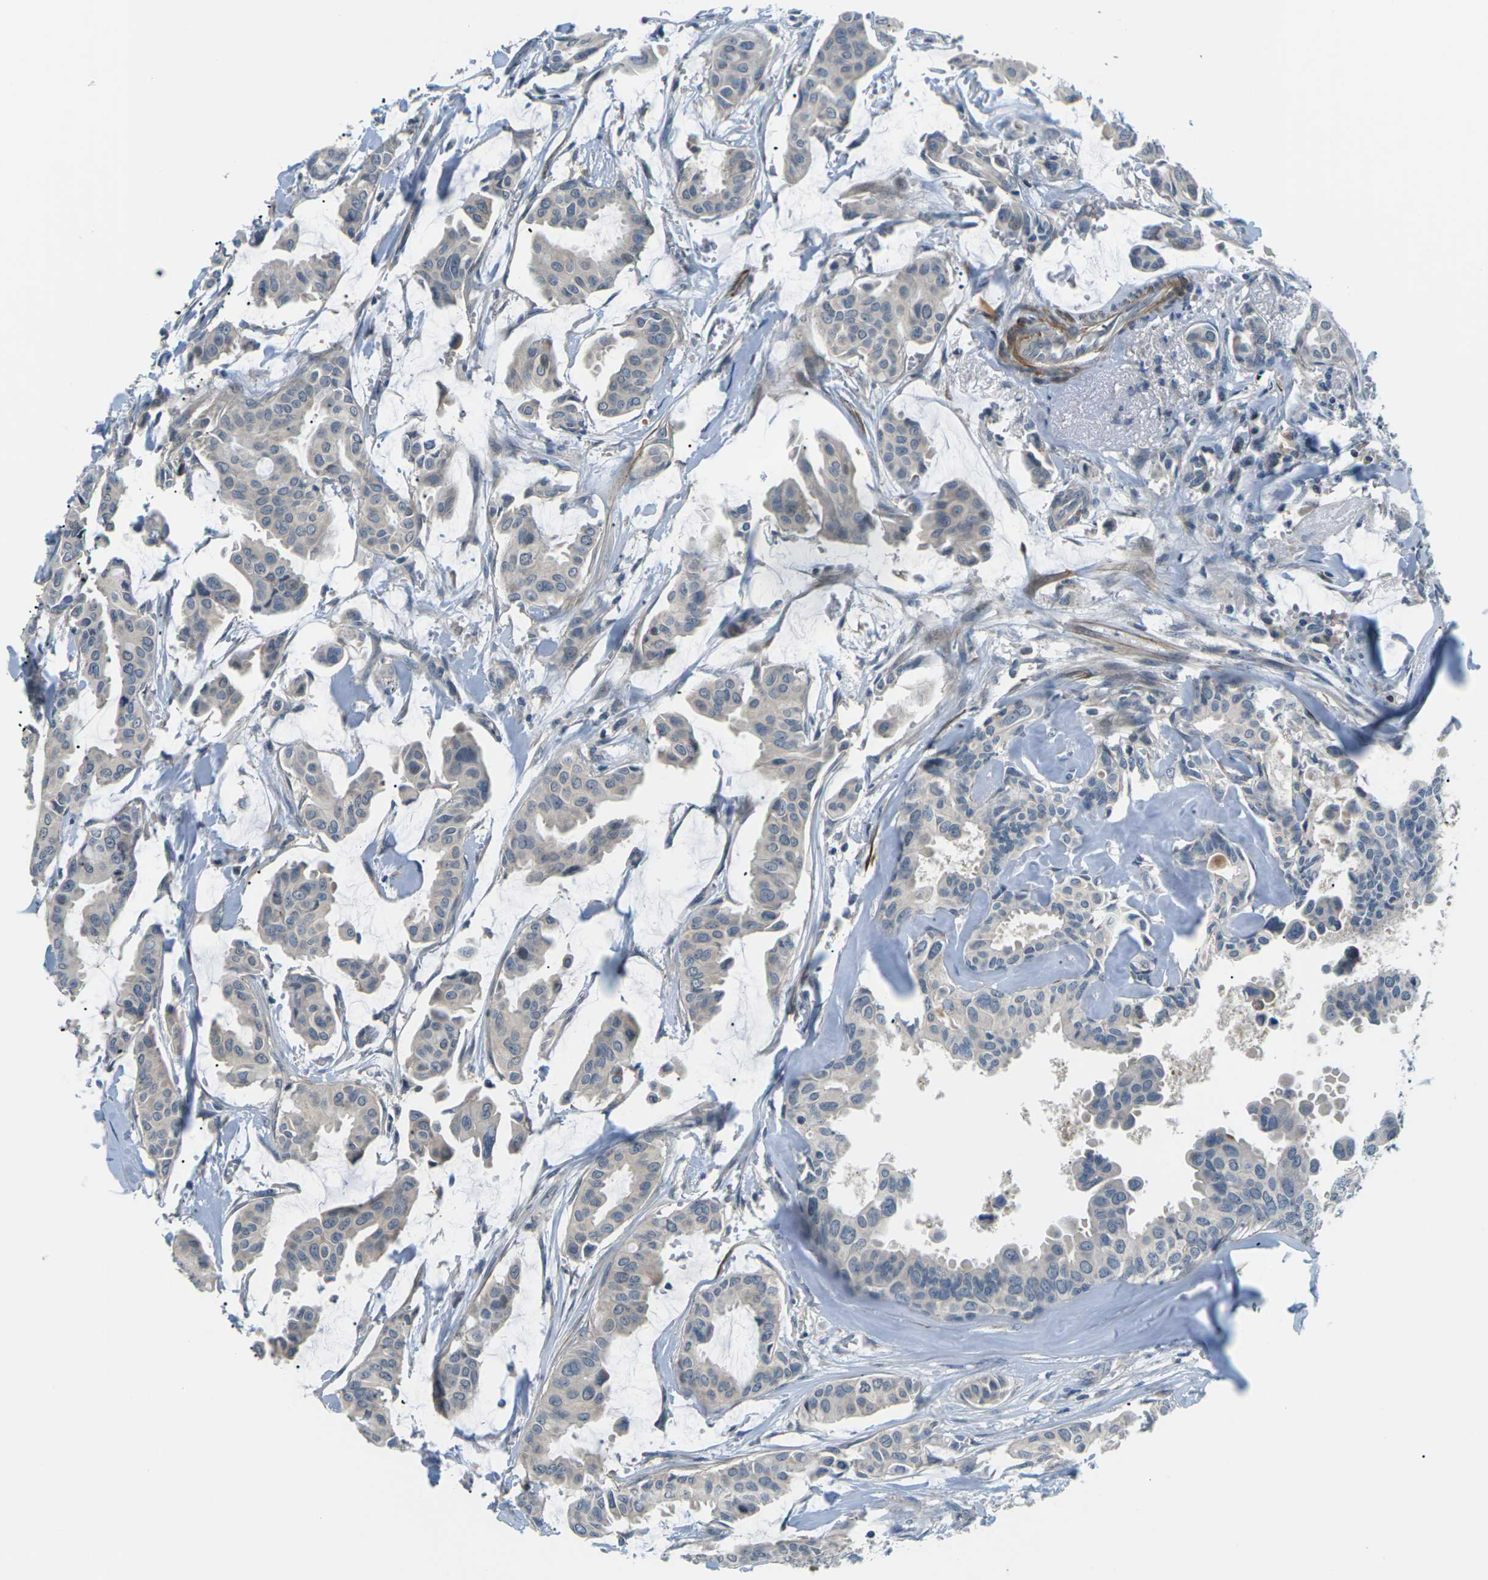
{"staining": {"intensity": "negative", "quantity": "none", "location": "none"}, "tissue": "head and neck cancer", "cell_type": "Tumor cells", "image_type": "cancer", "snomed": [{"axis": "morphology", "description": "Adenocarcinoma, NOS"}, {"axis": "topography", "description": "Salivary gland"}, {"axis": "topography", "description": "Head-Neck"}], "caption": "This is an IHC micrograph of human head and neck adenocarcinoma. There is no positivity in tumor cells.", "gene": "SLC13A3", "patient": {"sex": "female", "age": 59}}